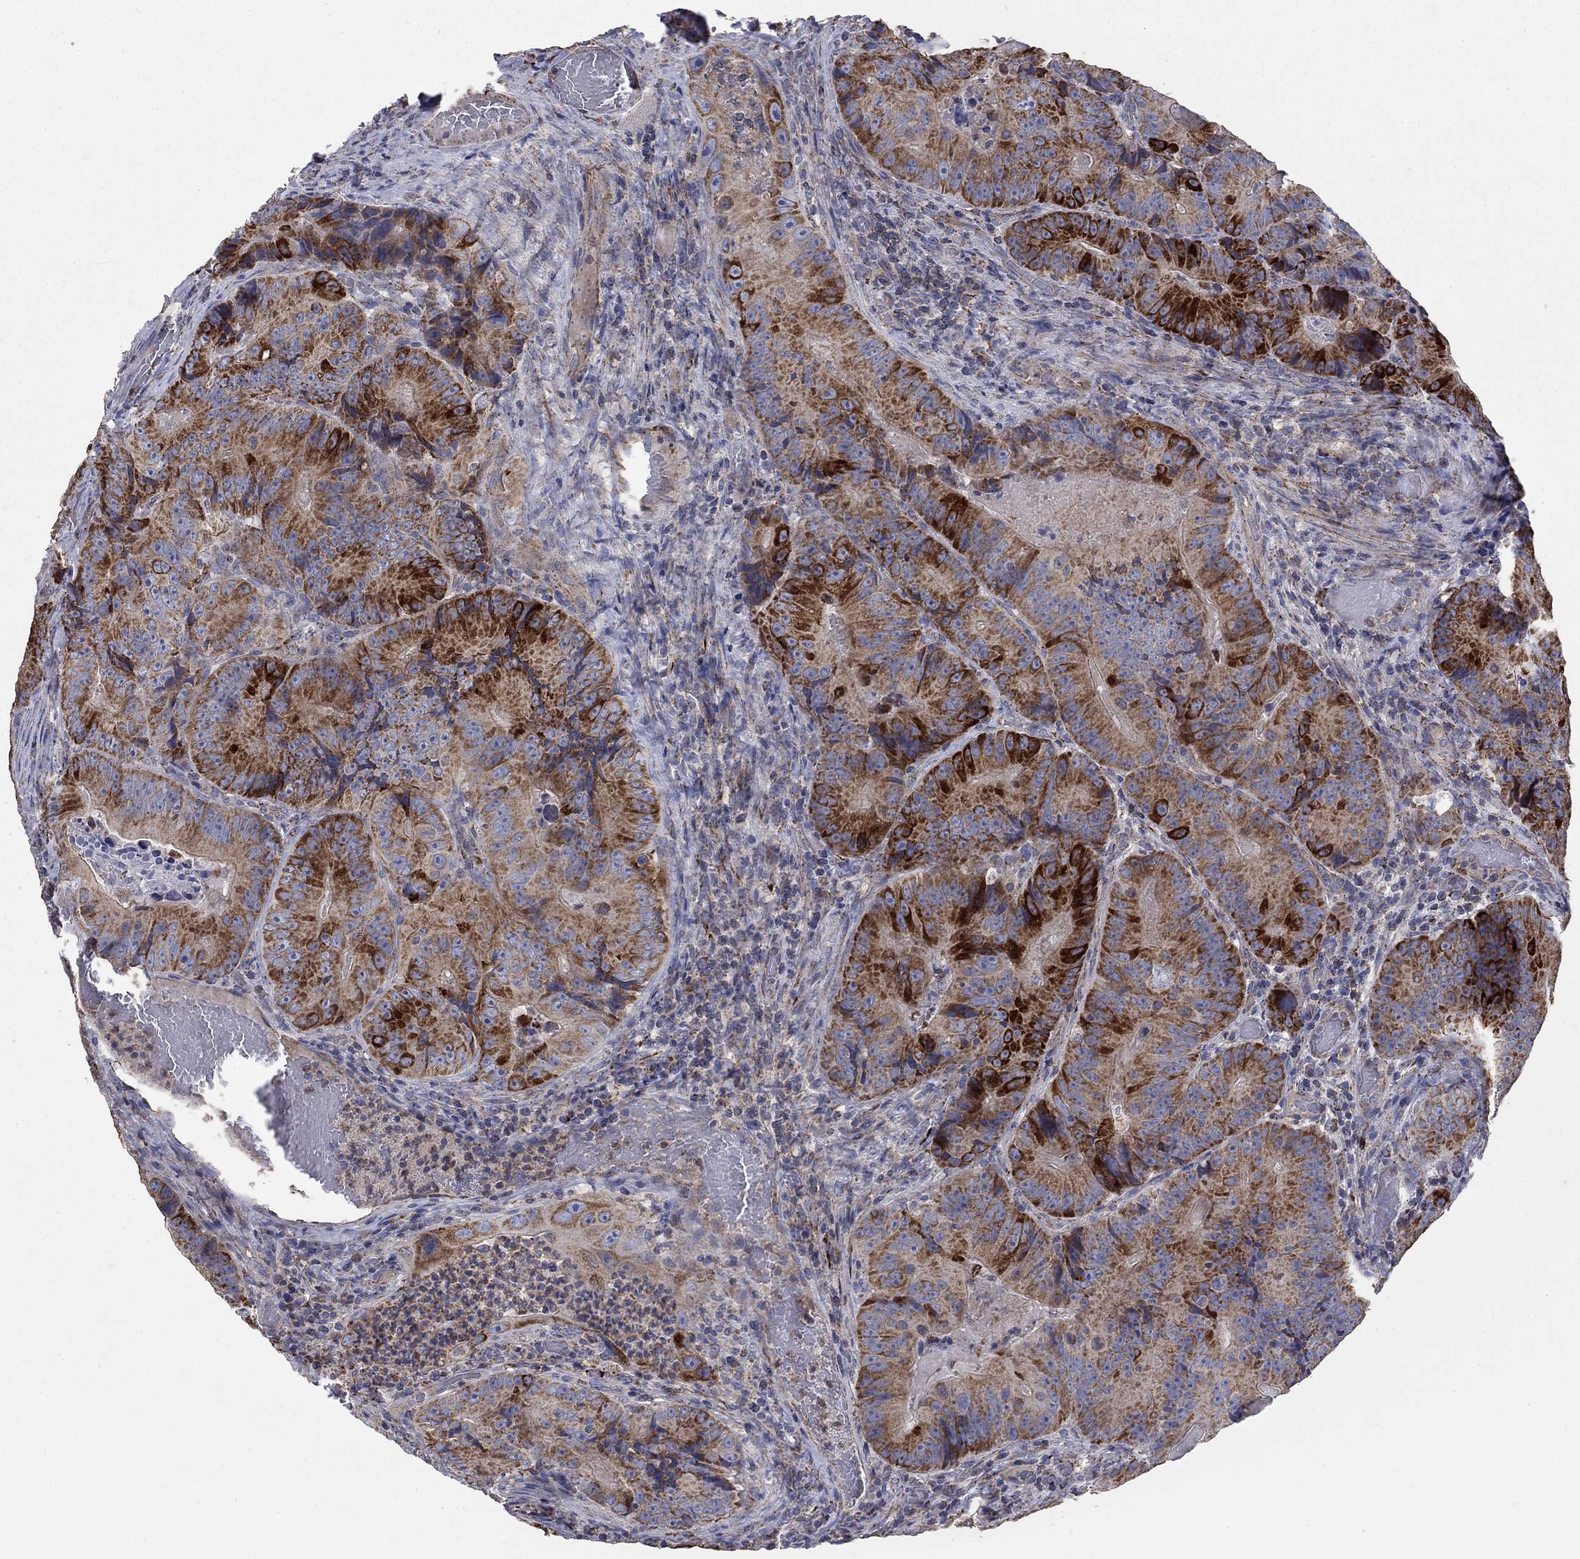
{"staining": {"intensity": "strong", "quantity": "25%-75%", "location": "cytoplasmic/membranous"}, "tissue": "colorectal cancer", "cell_type": "Tumor cells", "image_type": "cancer", "snomed": [{"axis": "morphology", "description": "Adenocarcinoma, NOS"}, {"axis": "topography", "description": "Colon"}], "caption": "A brown stain shows strong cytoplasmic/membranous positivity of a protein in human adenocarcinoma (colorectal) tumor cells.", "gene": "PNPLA2", "patient": {"sex": "female", "age": 86}}